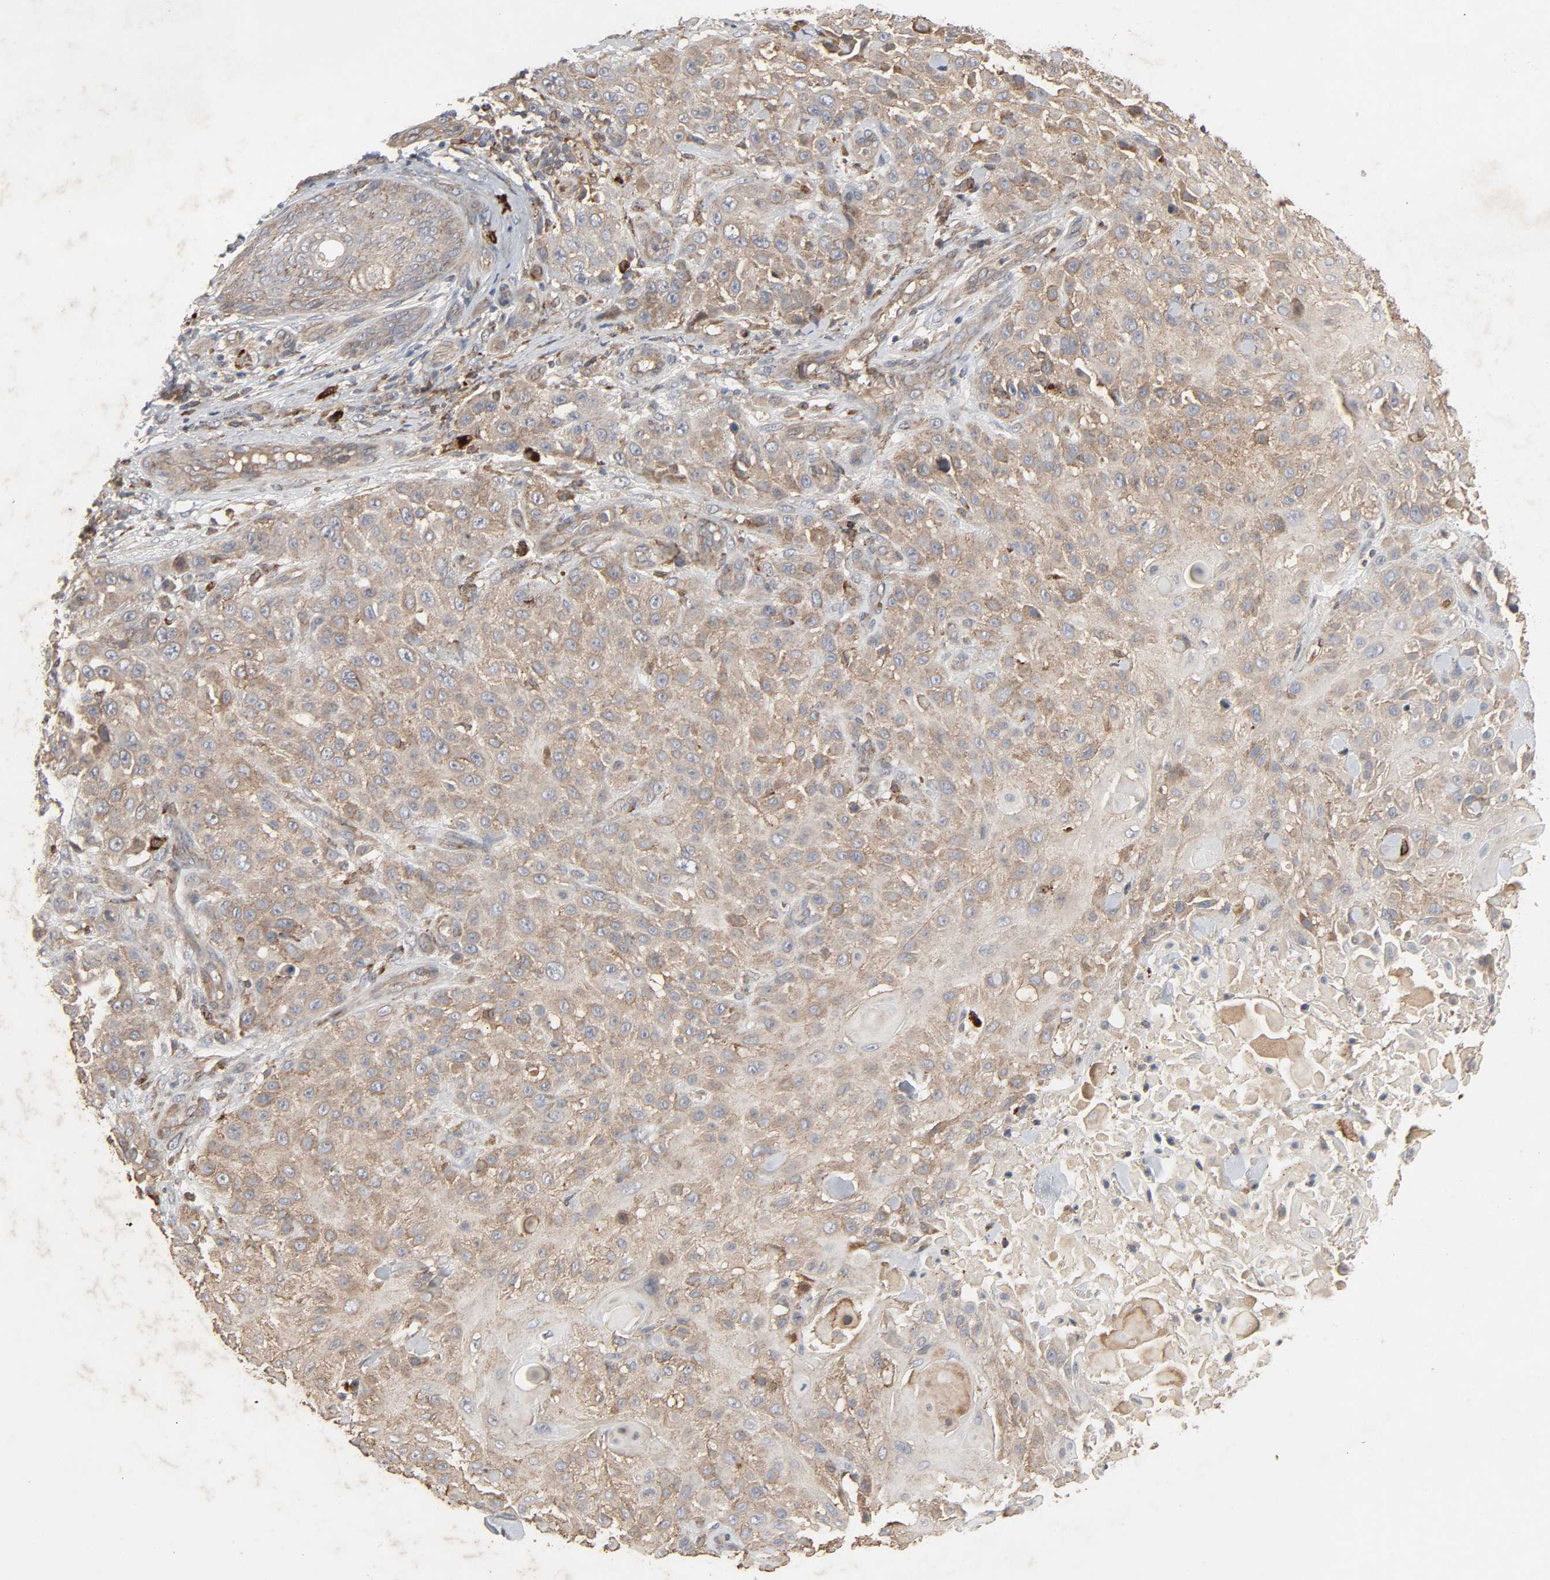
{"staining": {"intensity": "weak", "quantity": ">75%", "location": "cytoplasmic/membranous"}, "tissue": "skin cancer", "cell_type": "Tumor cells", "image_type": "cancer", "snomed": [{"axis": "morphology", "description": "Squamous cell carcinoma, NOS"}, {"axis": "topography", "description": "Skin"}], "caption": "A high-resolution photomicrograph shows immunohistochemistry staining of skin cancer (squamous cell carcinoma), which exhibits weak cytoplasmic/membranous expression in approximately >75% of tumor cells.", "gene": "ADCY4", "patient": {"sex": "female", "age": 42}}